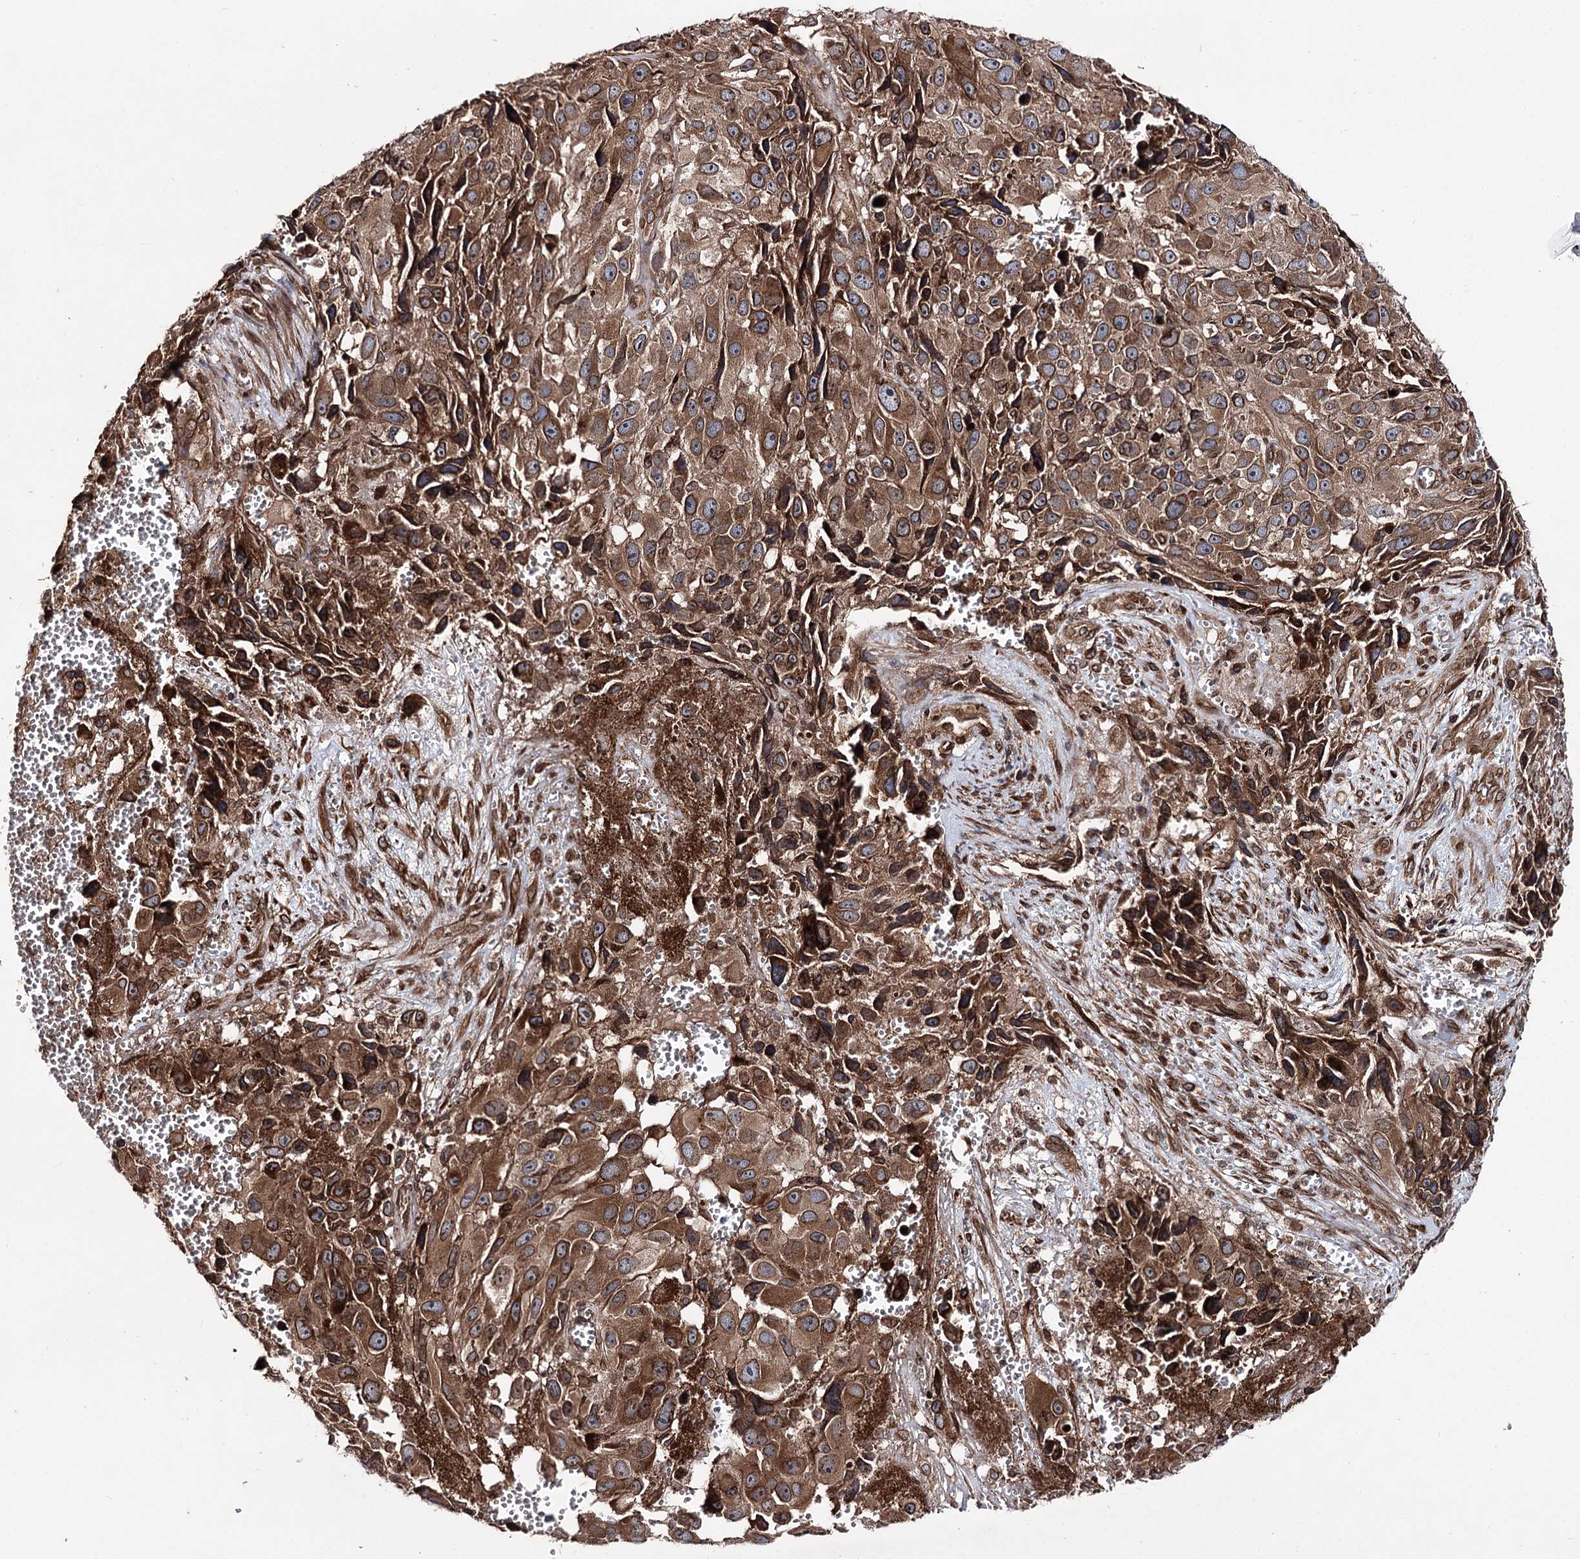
{"staining": {"intensity": "moderate", "quantity": ">75%", "location": "cytoplasmic/membranous,nuclear"}, "tissue": "melanoma", "cell_type": "Tumor cells", "image_type": "cancer", "snomed": [{"axis": "morphology", "description": "Malignant melanoma, NOS"}, {"axis": "topography", "description": "Skin"}], "caption": "Immunohistochemistry histopathology image of neoplastic tissue: melanoma stained using immunohistochemistry (IHC) shows medium levels of moderate protein expression localized specifically in the cytoplasmic/membranous and nuclear of tumor cells, appearing as a cytoplasmic/membranous and nuclear brown color.", "gene": "FGFR1OP2", "patient": {"sex": "male", "age": 84}}